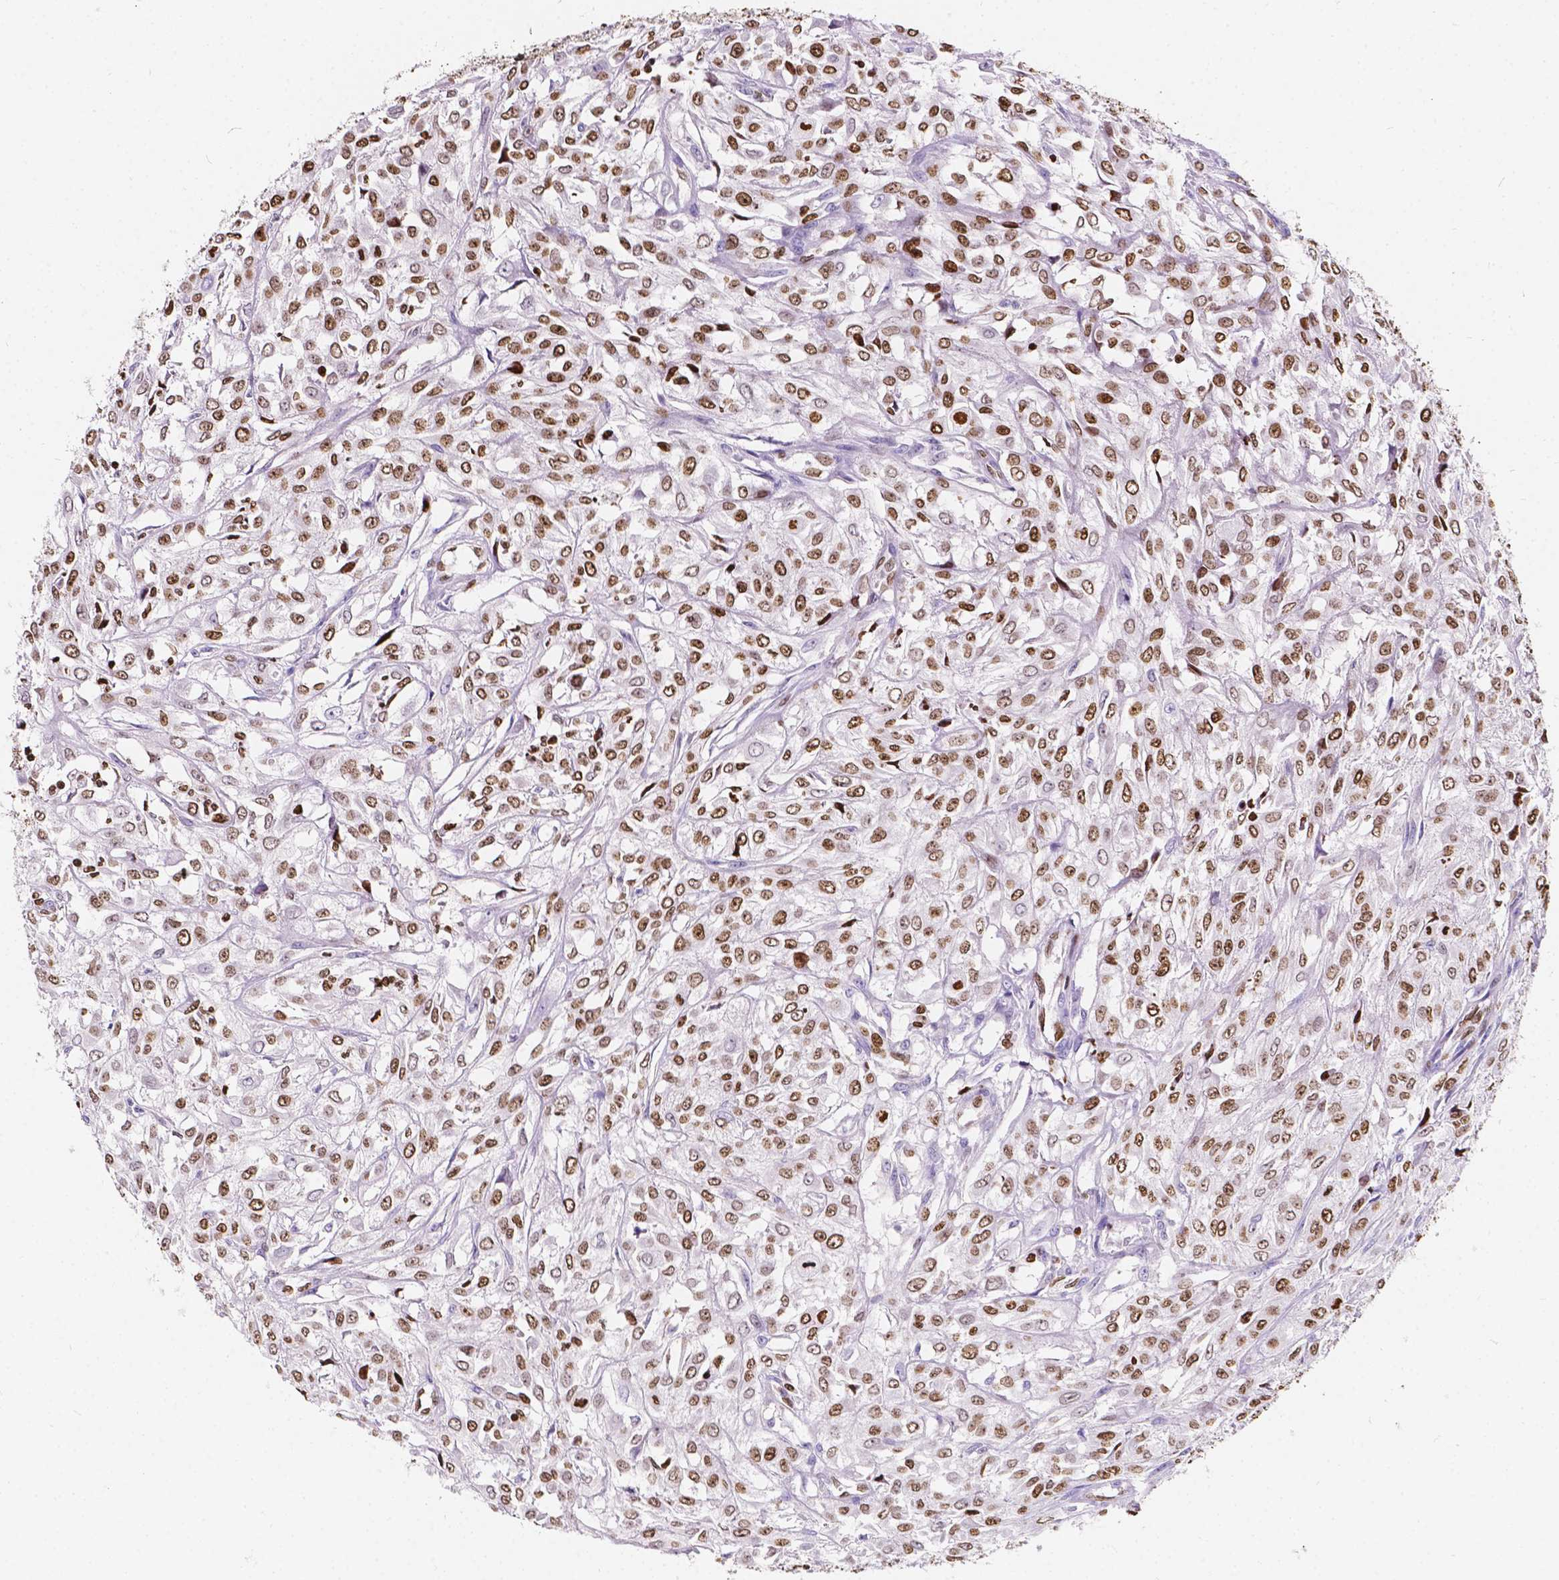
{"staining": {"intensity": "moderate", "quantity": ">75%", "location": "nuclear"}, "tissue": "urothelial cancer", "cell_type": "Tumor cells", "image_type": "cancer", "snomed": [{"axis": "morphology", "description": "Urothelial carcinoma, High grade"}, {"axis": "topography", "description": "Urinary bladder"}], "caption": "IHC image of urothelial cancer stained for a protein (brown), which shows medium levels of moderate nuclear expression in about >75% of tumor cells.", "gene": "CBY3", "patient": {"sex": "male", "age": 67}}